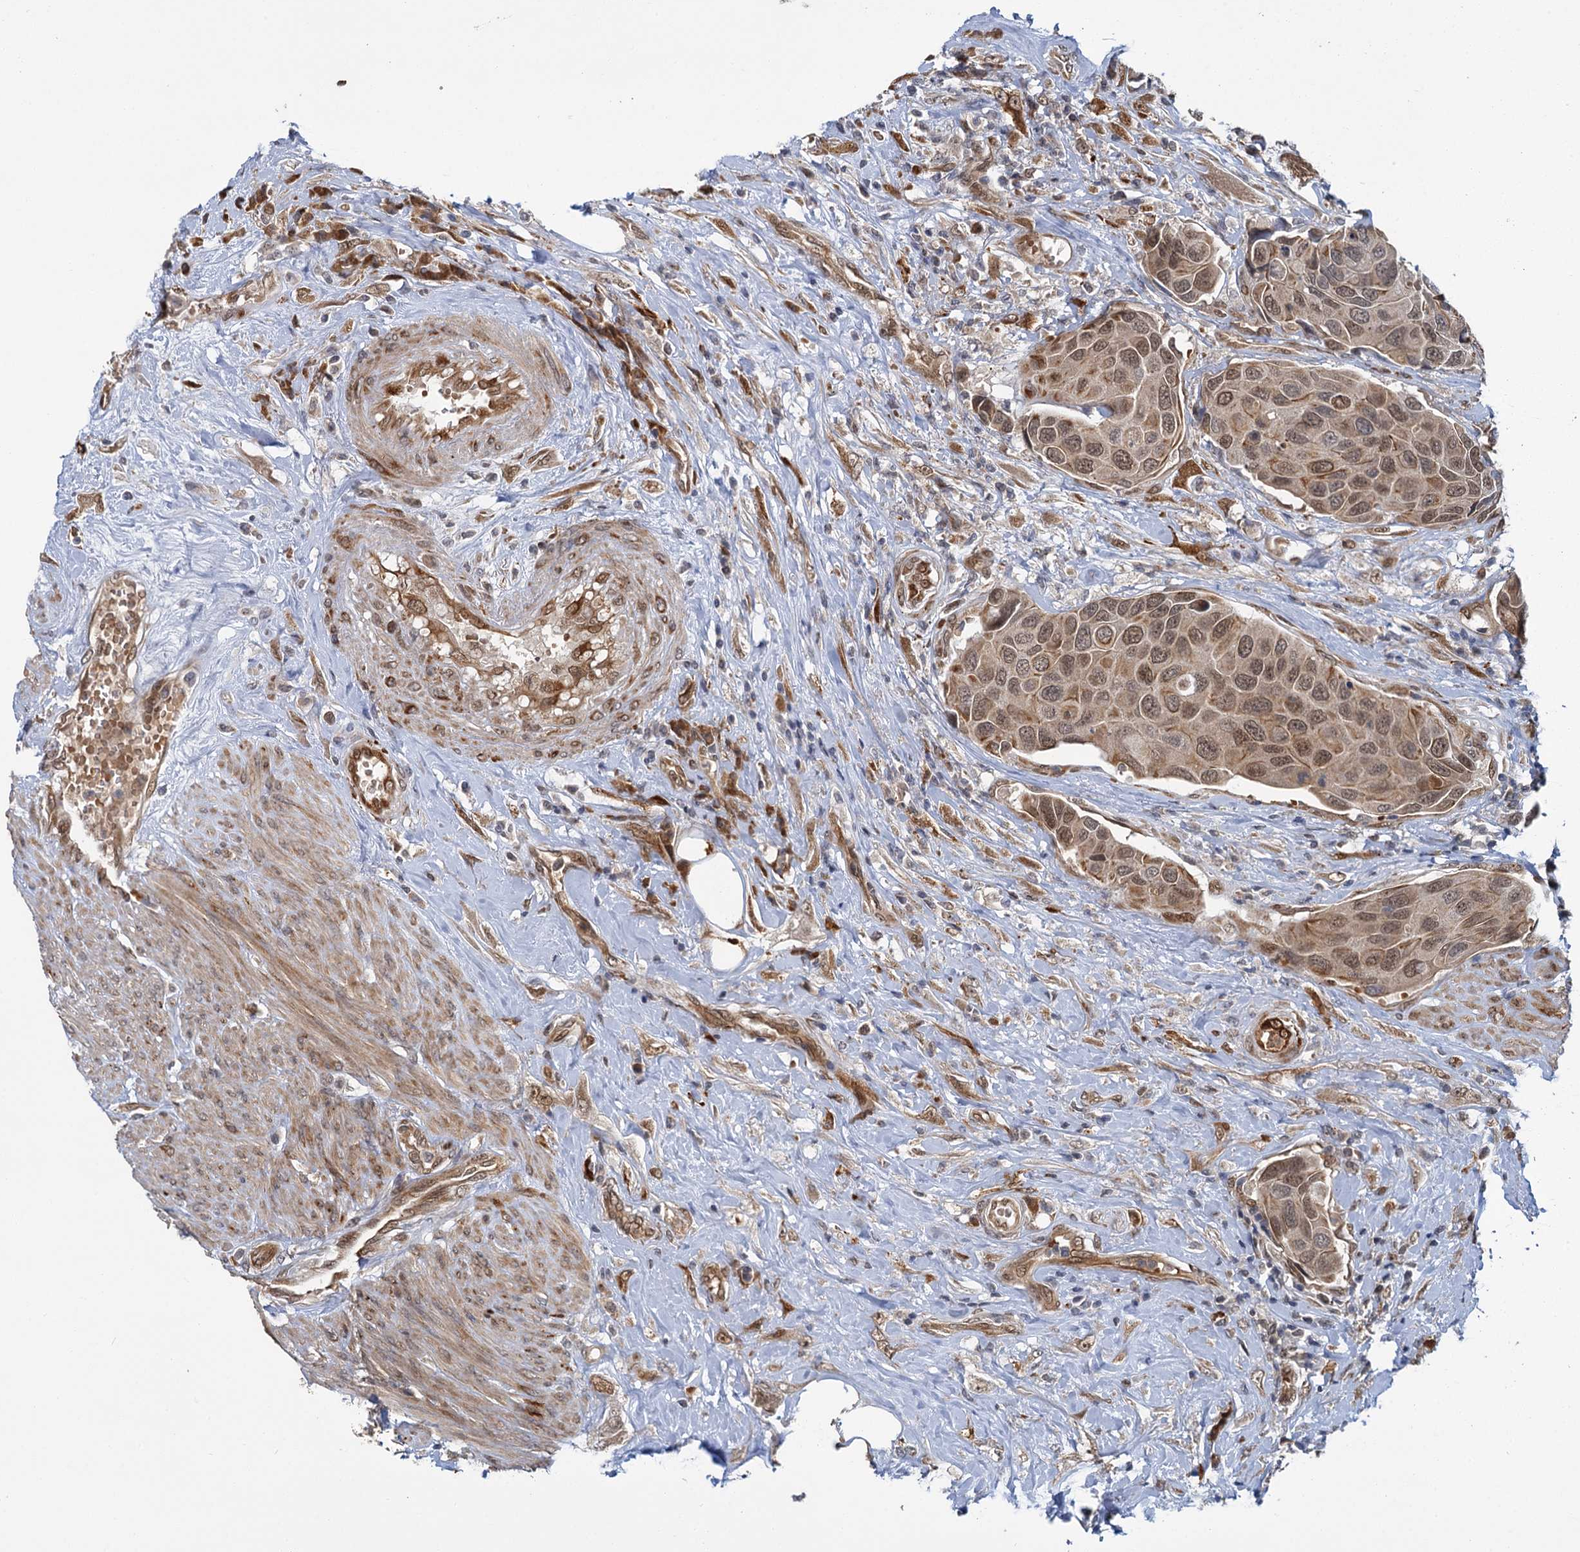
{"staining": {"intensity": "moderate", "quantity": "25%-75%", "location": "cytoplasmic/membranous,nuclear"}, "tissue": "urothelial cancer", "cell_type": "Tumor cells", "image_type": "cancer", "snomed": [{"axis": "morphology", "description": "Urothelial carcinoma, High grade"}, {"axis": "topography", "description": "Urinary bladder"}], "caption": "This micrograph shows immunohistochemistry (IHC) staining of human urothelial cancer, with medium moderate cytoplasmic/membranous and nuclear expression in about 25%-75% of tumor cells.", "gene": "APBA2", "patient": {"sex": "male", "age": 74}}